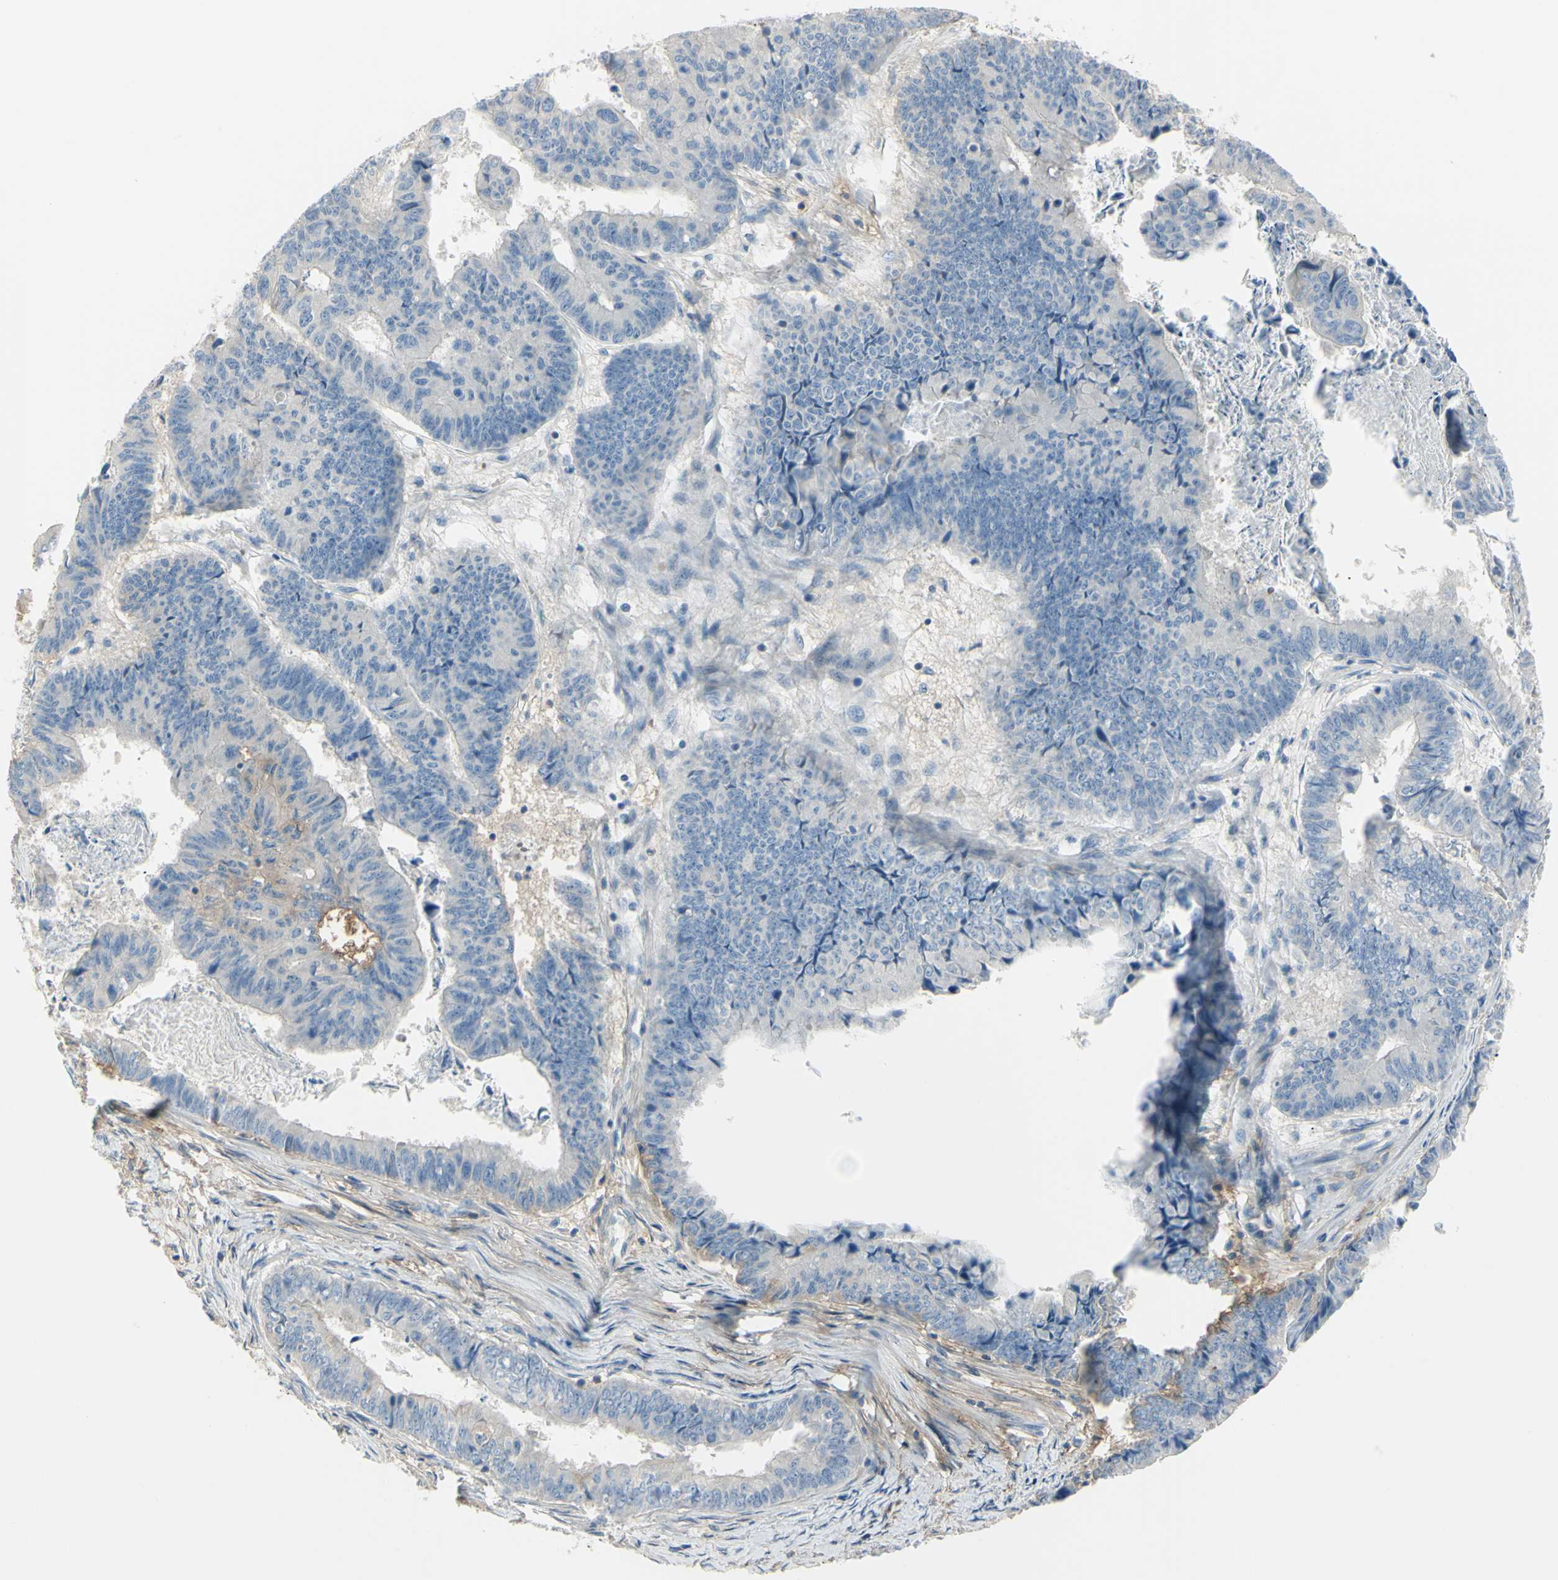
{"staining": {"intensity": "negative", "quantity": "none", "location": "none"}, "tissue": "stomach cancer", "cell_type": "Tumor cells", "image_type": "cancer", "snomed": [{"axis": "morphology", "description": "Adenocarcinoma, NOS"}, {"axis": "topography", "description": "Stomach, lower"}], "caption": "Immunohistochemical staining of adenocarcinoma (stomach) exhibits no significant expression in tumor cells. The staining was performed using DAB to visualize the protein expression in brown, while the nuclei were stained in blue with hematoxylin (Magnification: 20x).", "gene": "NCBP2L", "patient": {"sex": "male", "age": 77}}